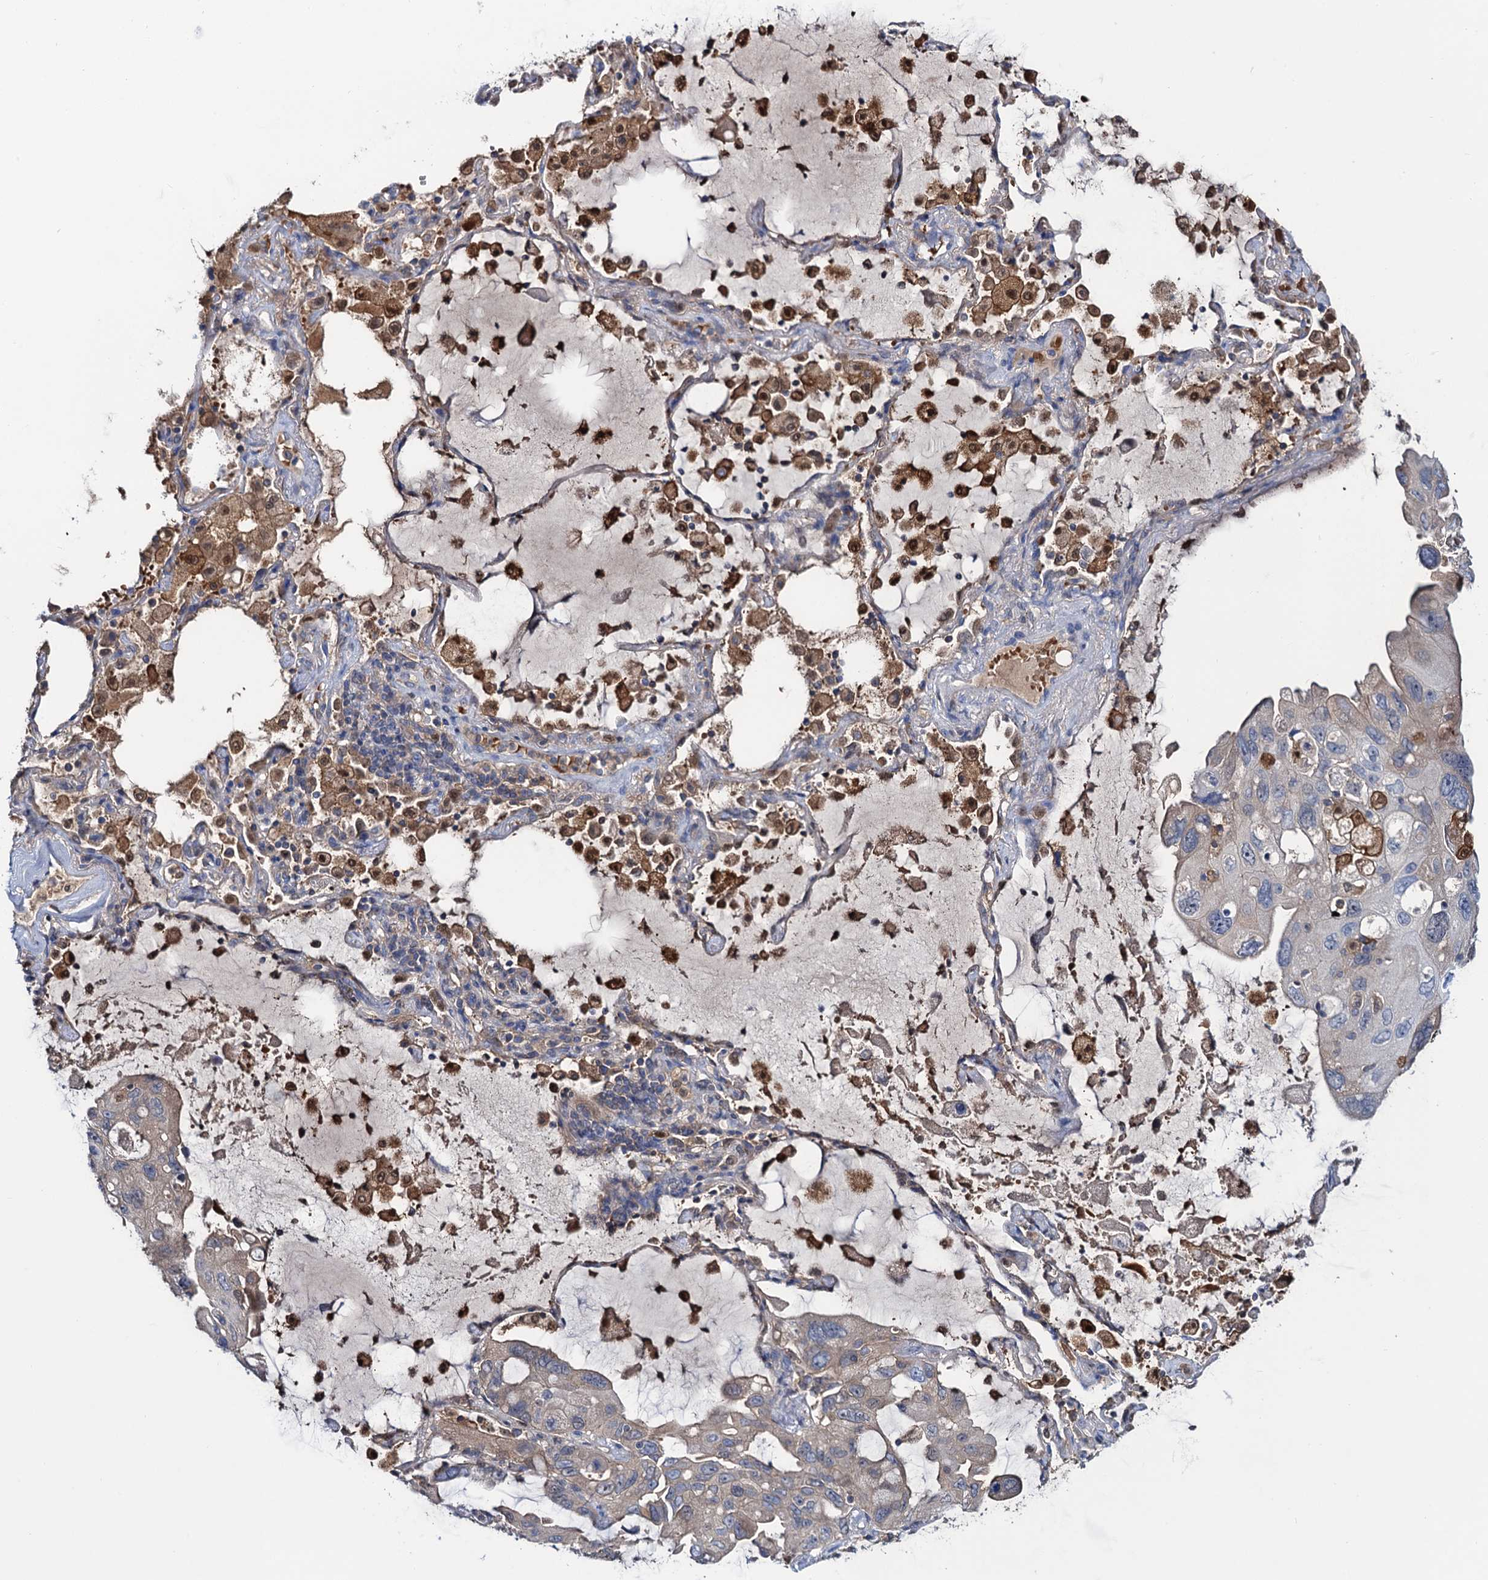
{"staining": {"intensity": "negative", "quantity": "none", "location": "none"}, "tissue": "lung cancer", "cell_type": "Tumor cells", "image_type": "cancer", "snomed": [{"axis": "morphology", "description": "Squamous cell carcinoma, NOS"}, {"axis": "topography", "description": "Lung"}], "caption": "Photomicrograph shows no significant protein staining in tumor cells of lung squamous cell carcinoma.", "gene": "FAH", "patient": {"sex": "female", "age": 73}}